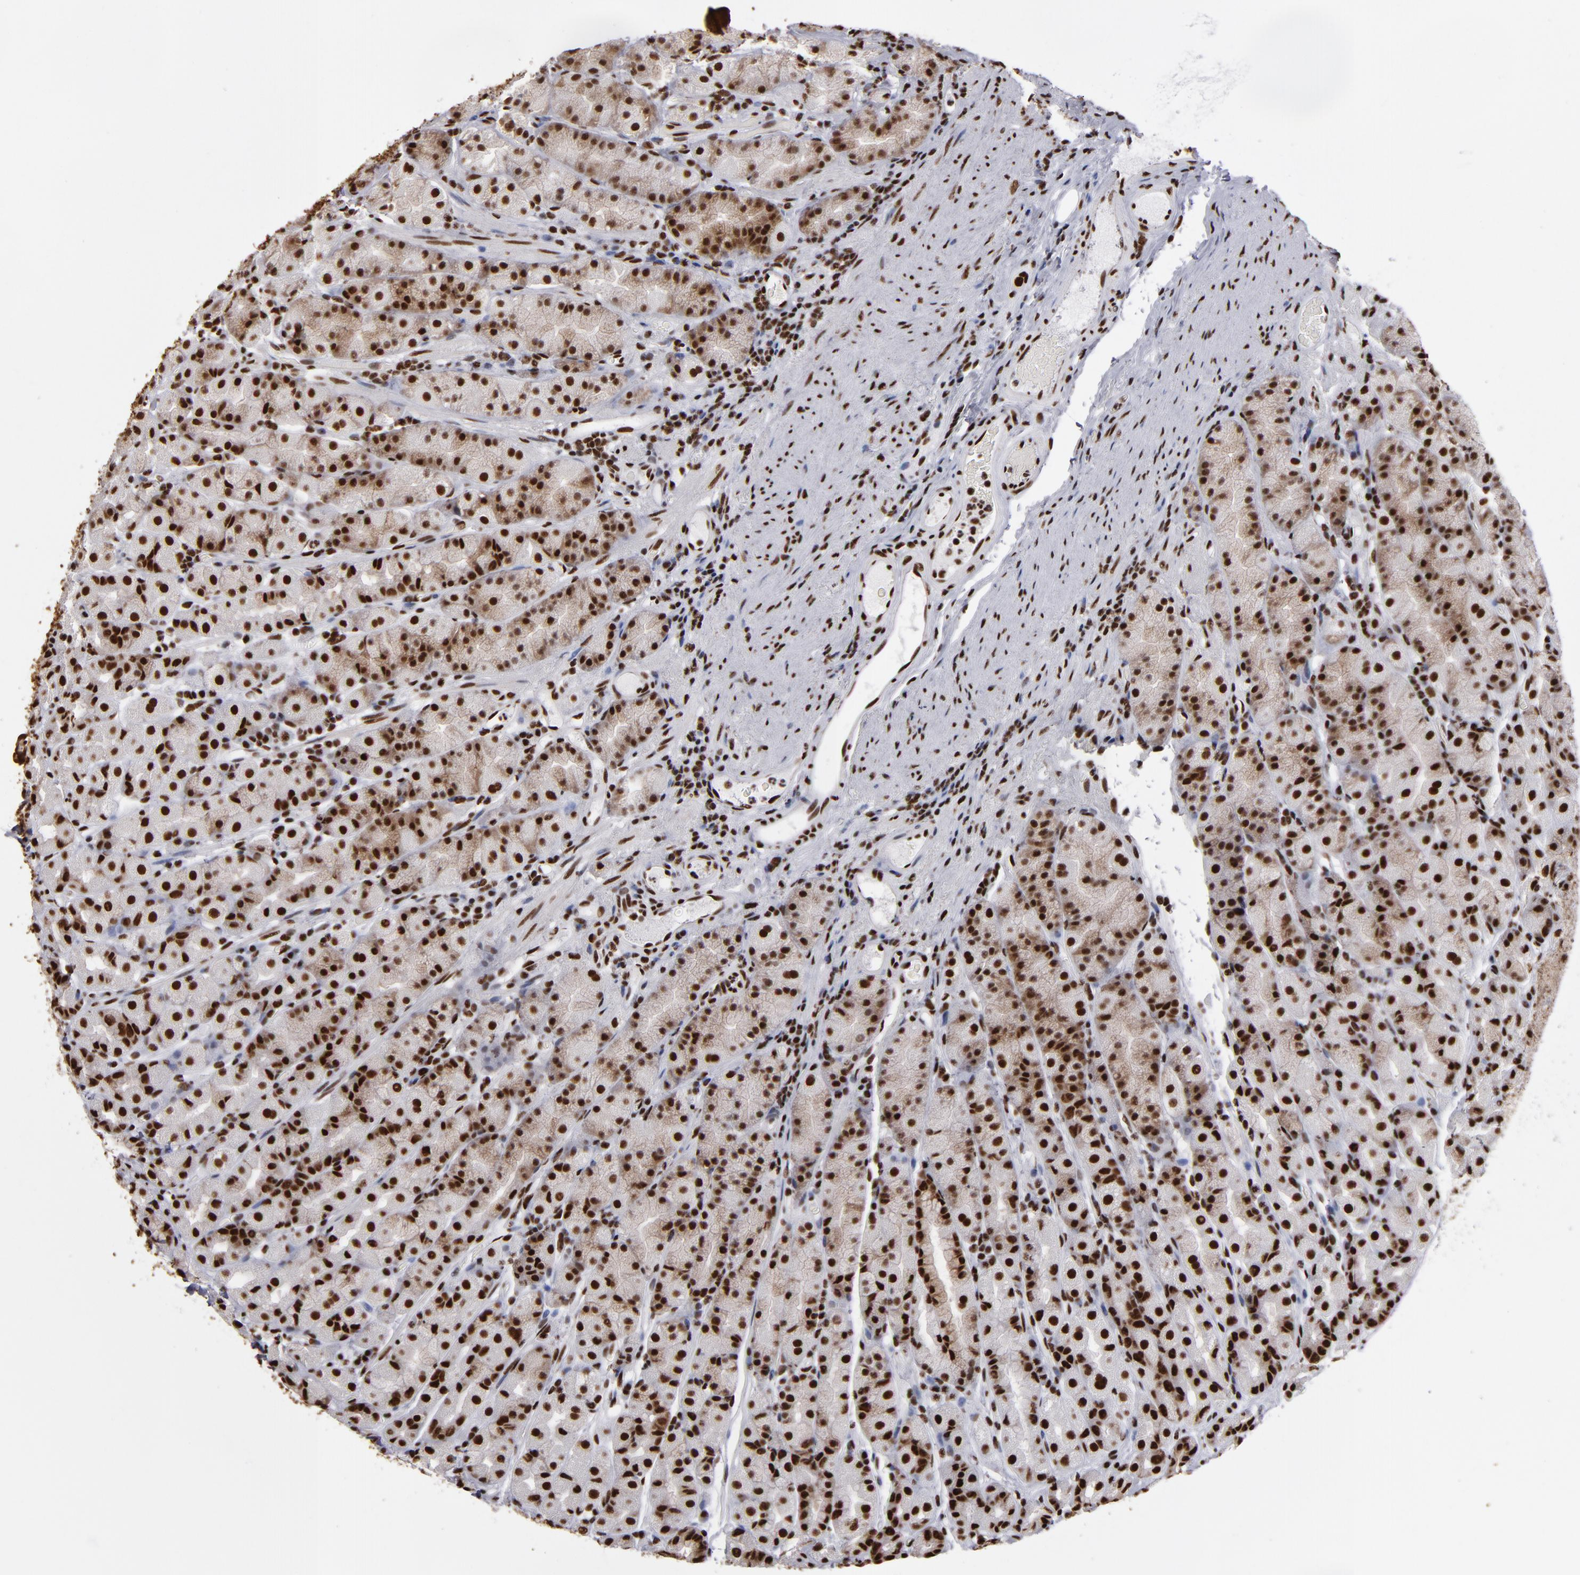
{"staining": {"intensity": "strong", "quantity": ">75%", "location": "cytoplasmic/membranous,nuclear"}, "tissue": "stomach", "cell_type": "Glandular cells", "image_type": "normal", "snomed": [{"axis": "morphology", "description": "Normal tissue, NOS"}, {"axis": "topography", "description": "Stomach, upper"}], "caption": "DAB immunohistochemical staining of benign stomach reveals strong cytoplasmic/membranous,nuclear protein expression in about >75% of glandular cells.", "gene": "MRE11", "patient": {"sex": "male", "age": 68}}